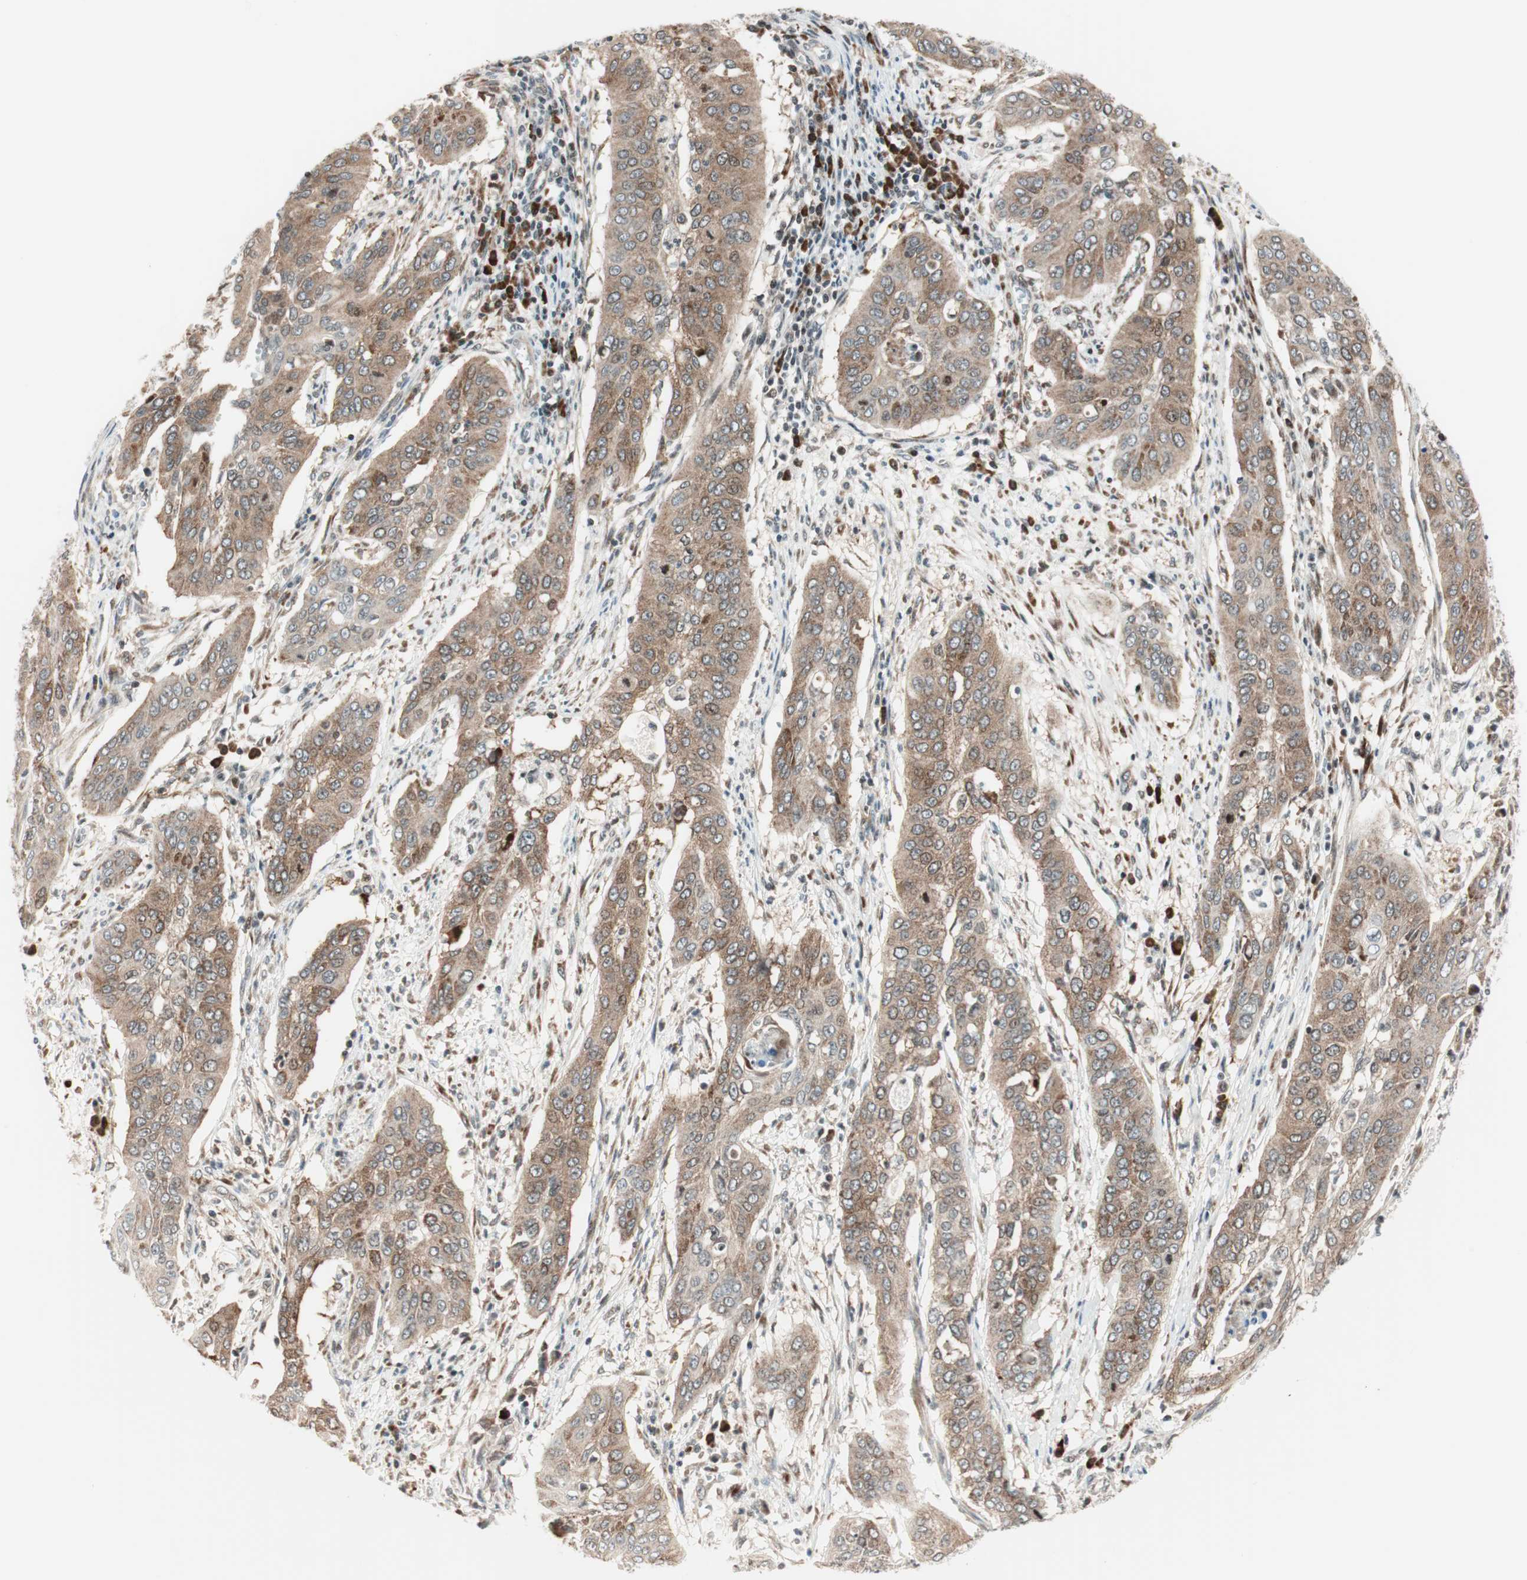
{"staining": {"intensity": "weak", "quantity": ">75%", "location": "cytoplasmic/membranous"}, "tissue": "cervical cancer", "cell_type": "Tumor cells", "image_type": "cancer", "snomed": [{"axis": "morphology", "description": "Squamous cell carcinoma, NOS"}, {"axis": "topography", "description": "Cervix"}], "caption": "This is an image of IHC staining of squamous cell carcinoma (cervical), which shows weak positivity in the cytoplasmic/membranous of tumor cells.", "gene": "TPT1", "patient": {"sex": "female", "age": 39}}